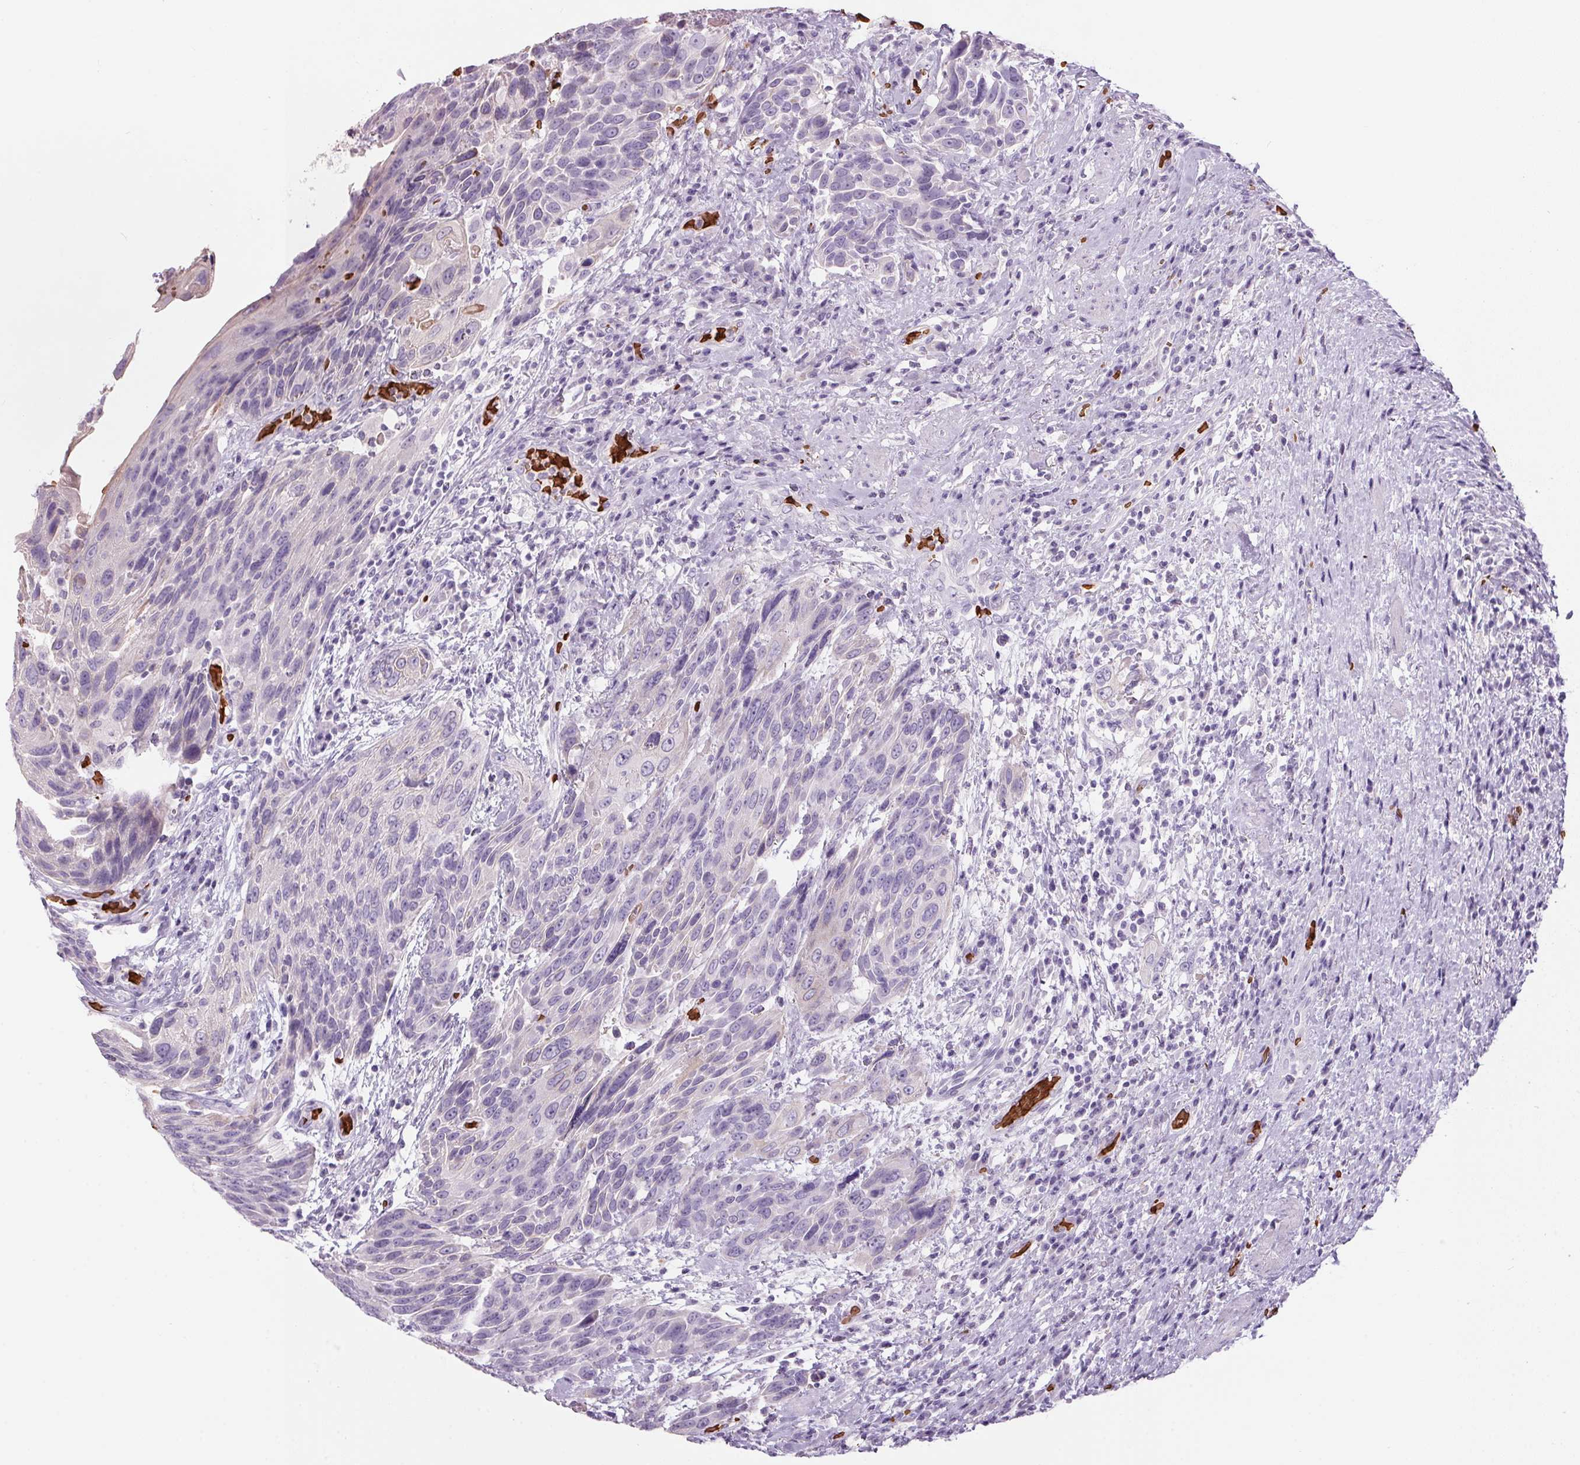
{"staining": {"intensity": "negative", "quantity": "none", "location": "none"}, "tissue": "urothelial cancer", "cell_type": "Tumor cells", "image_type": "cancer", "snomed": [{"axis": "morphology", "description": "Urothelial carcinoma, High grade"}, {"axis": "topography", "description": "Urinary bladder"}], "caption": "The immunohistochemistry (IHC) image has no significant staining in tumor cells of urothelial carcinoma (high-grade) tissue.", "gene": "HBQ1", "patient": {"sex": "female", "age": 70}}